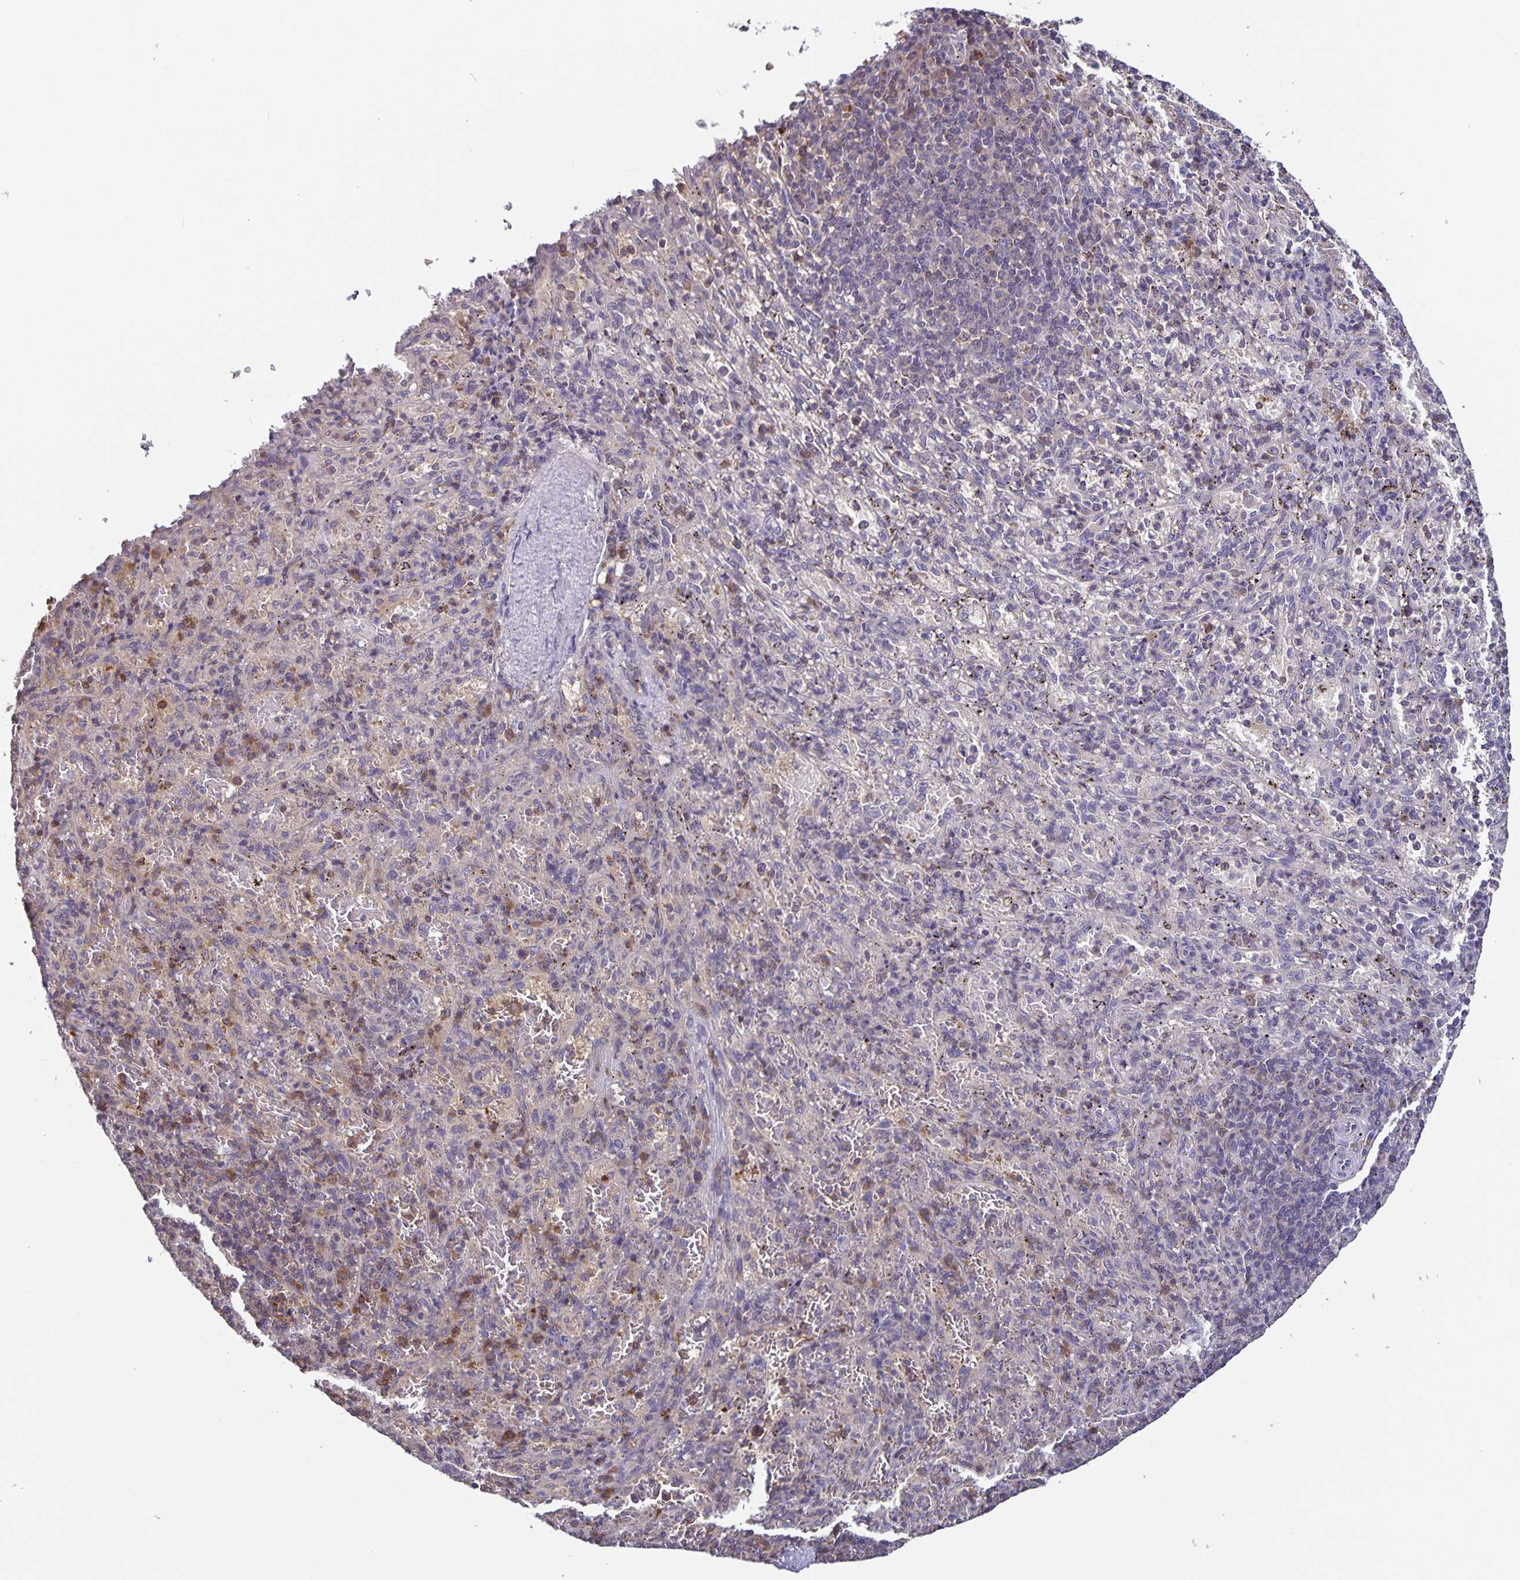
{"staining": {"intensity": "moderate", "quantity": "<25%", "location": "cytoplasmic/membranous"}, "tissue": "spleen", "cell_type": "Cells in red pulp", "image_type": "normal", "snomed": [{"axis": "morphology", "description": "Normal tissue, NOS"}, {"axis": "topography", "description": "Spleen"}], "caption": "A brown stain labels moderate cytoplasmic/membranous positivity of a protein in cells in red pulp of unremarkable spleen.", "gene": "FEM1C", "patient": {"sex": "male", "age": 57}}